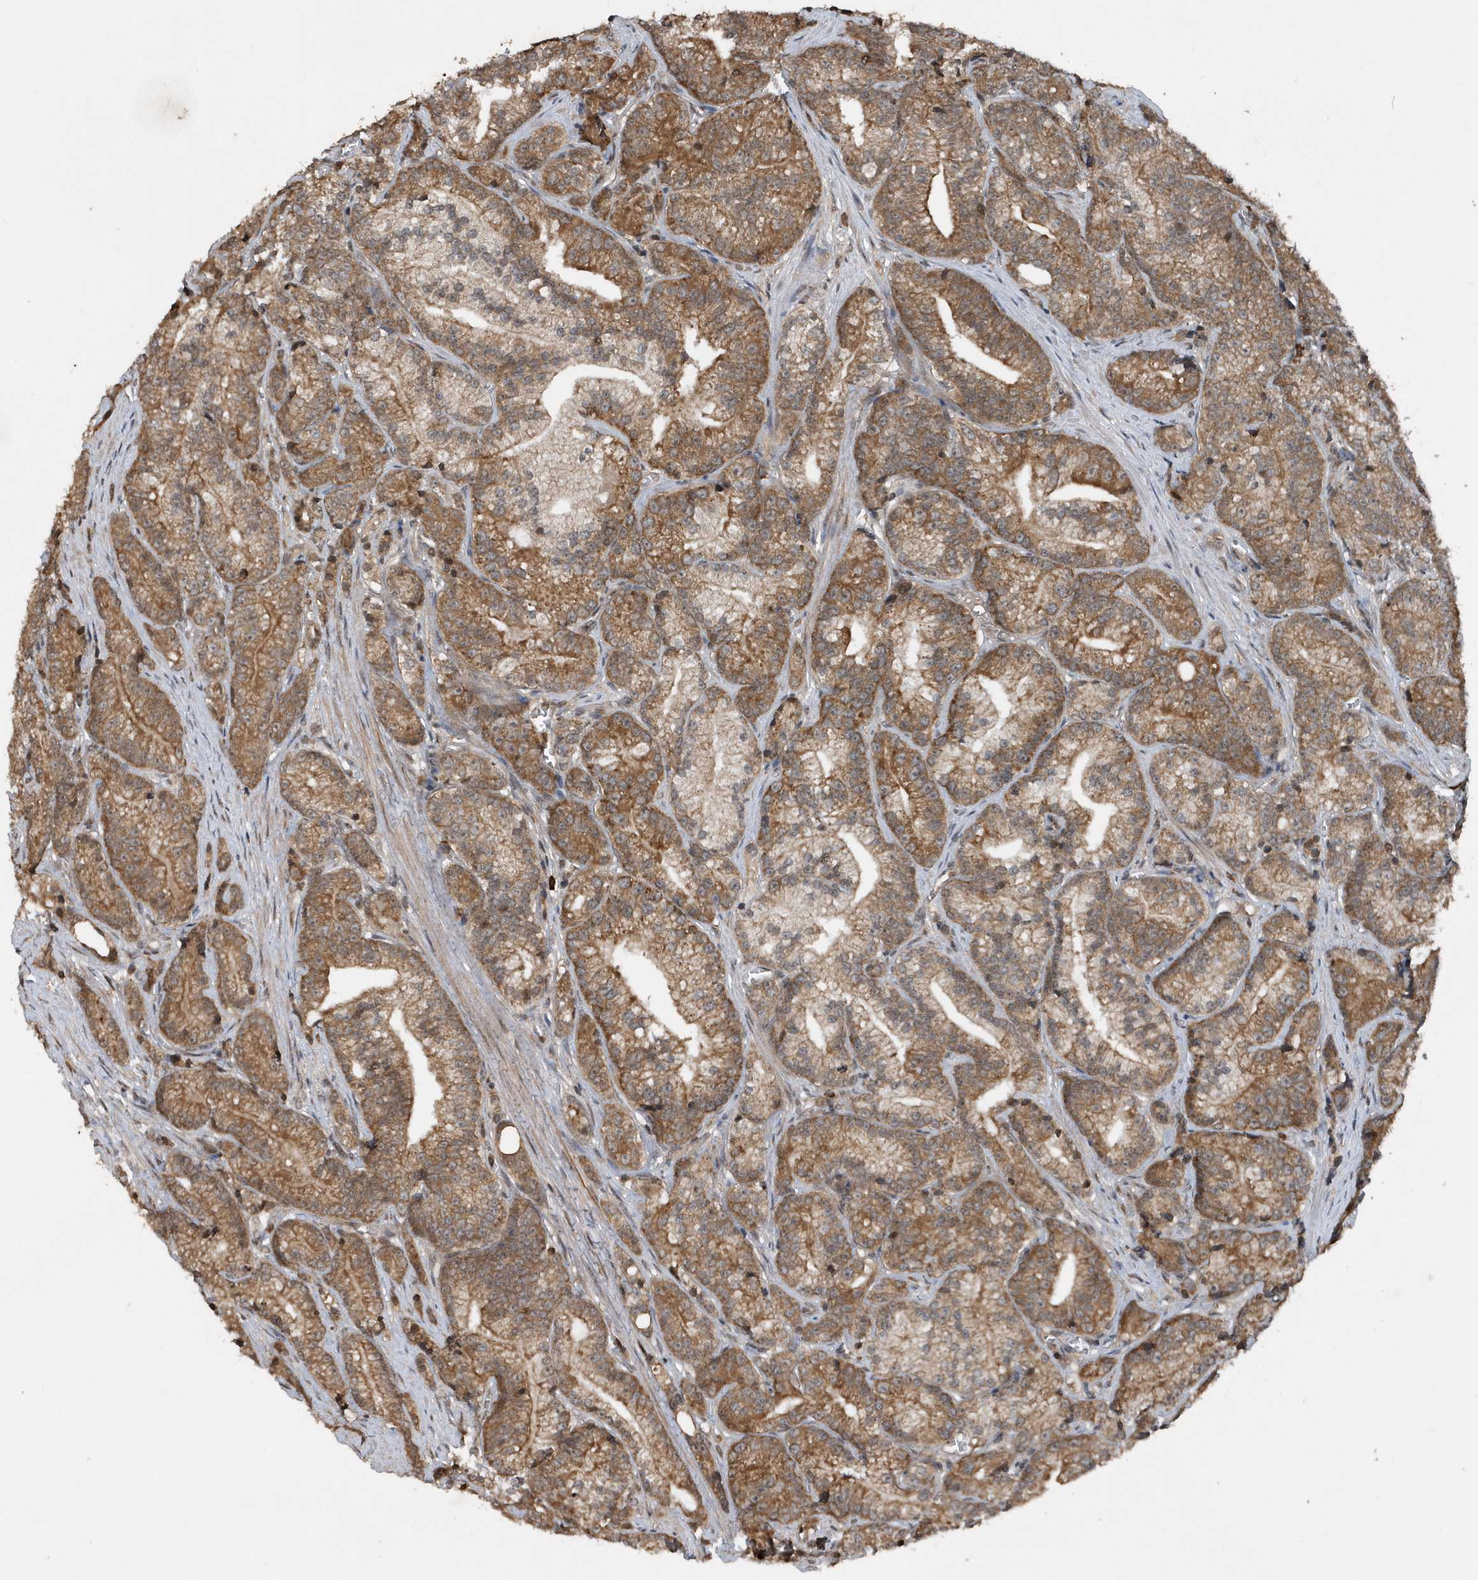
{"staining": {"intensity": "moderate", "quantity": ">75%", "location": "cytoplasmic/membranous"}, "tissue": "prostate cancer", "cell_type": "Tumor cells", "image_type": "cancer", "snomed": [{"axis": "morphology", "description": "Adenocarcinoma, Low grade"}, {"axis": "topography", "description": "Prostate"}], "caption": "A high-resolution photomicrograph shows IHC staining of prostate cancer, which displays moderate cytoplasmic/membranous positivity in about >75% of tumor cells.", "gene": "EIF2B1", "patient": {"sex": "male", "age": 89}}